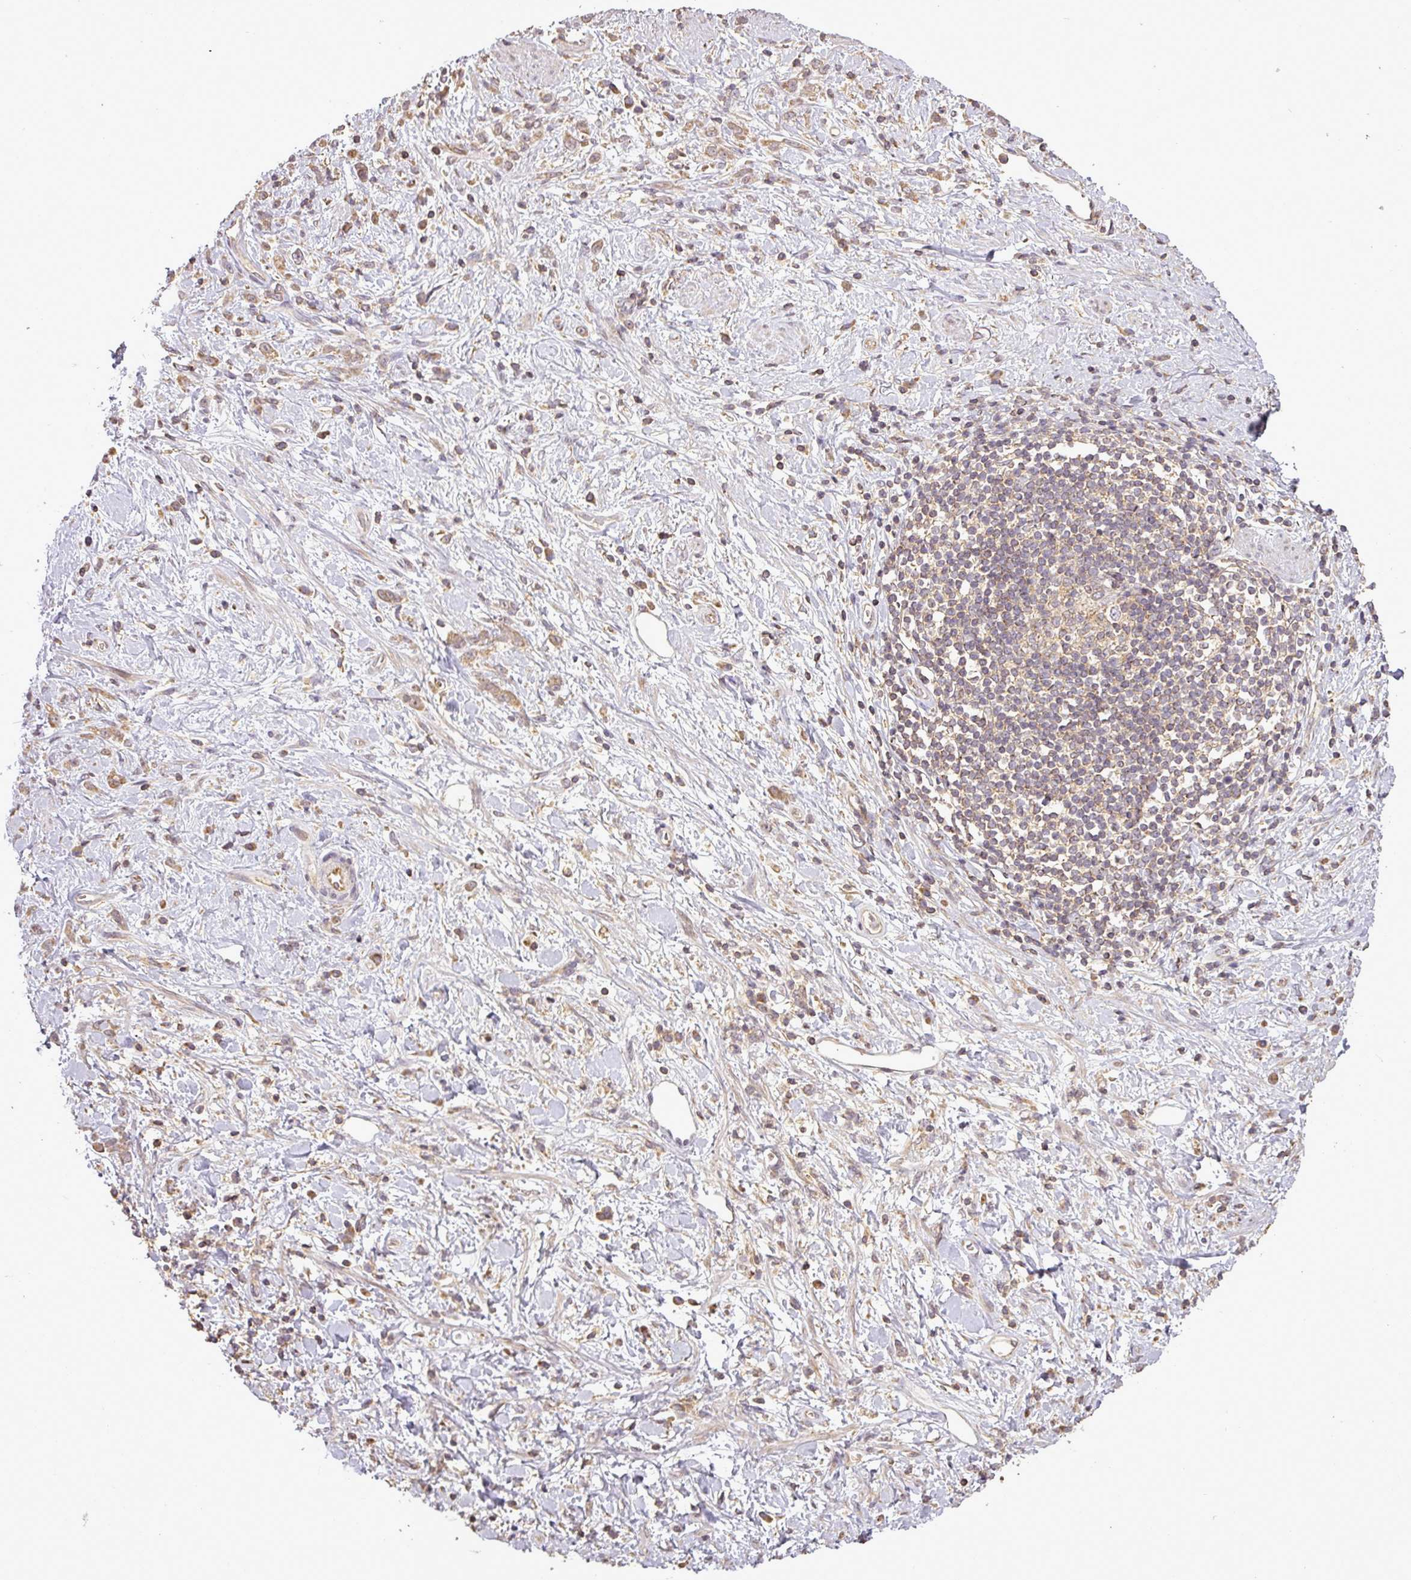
{"staining": {"intensity": "weak", "quantity": ">75%", "location": "cytoplasmic/membranous"}, "tissue": "stomach cancer", "cell_type": "Tumor cells", "image_type": "cancer", "snomed": [{"axis": "morphology", "description": "Adenocarcinoma, NOS"}, {"axis": "topography", "description": "Stomach"}], "caption": "Immunohistochemical staining of adenocarcinoma (stomach) demonstrates low levels of weak cytoplasmic/membranous protein expression in about >75% of tumor cells.", "gene": "FAIM", "patient": {"sex": "female", "age": 60}}